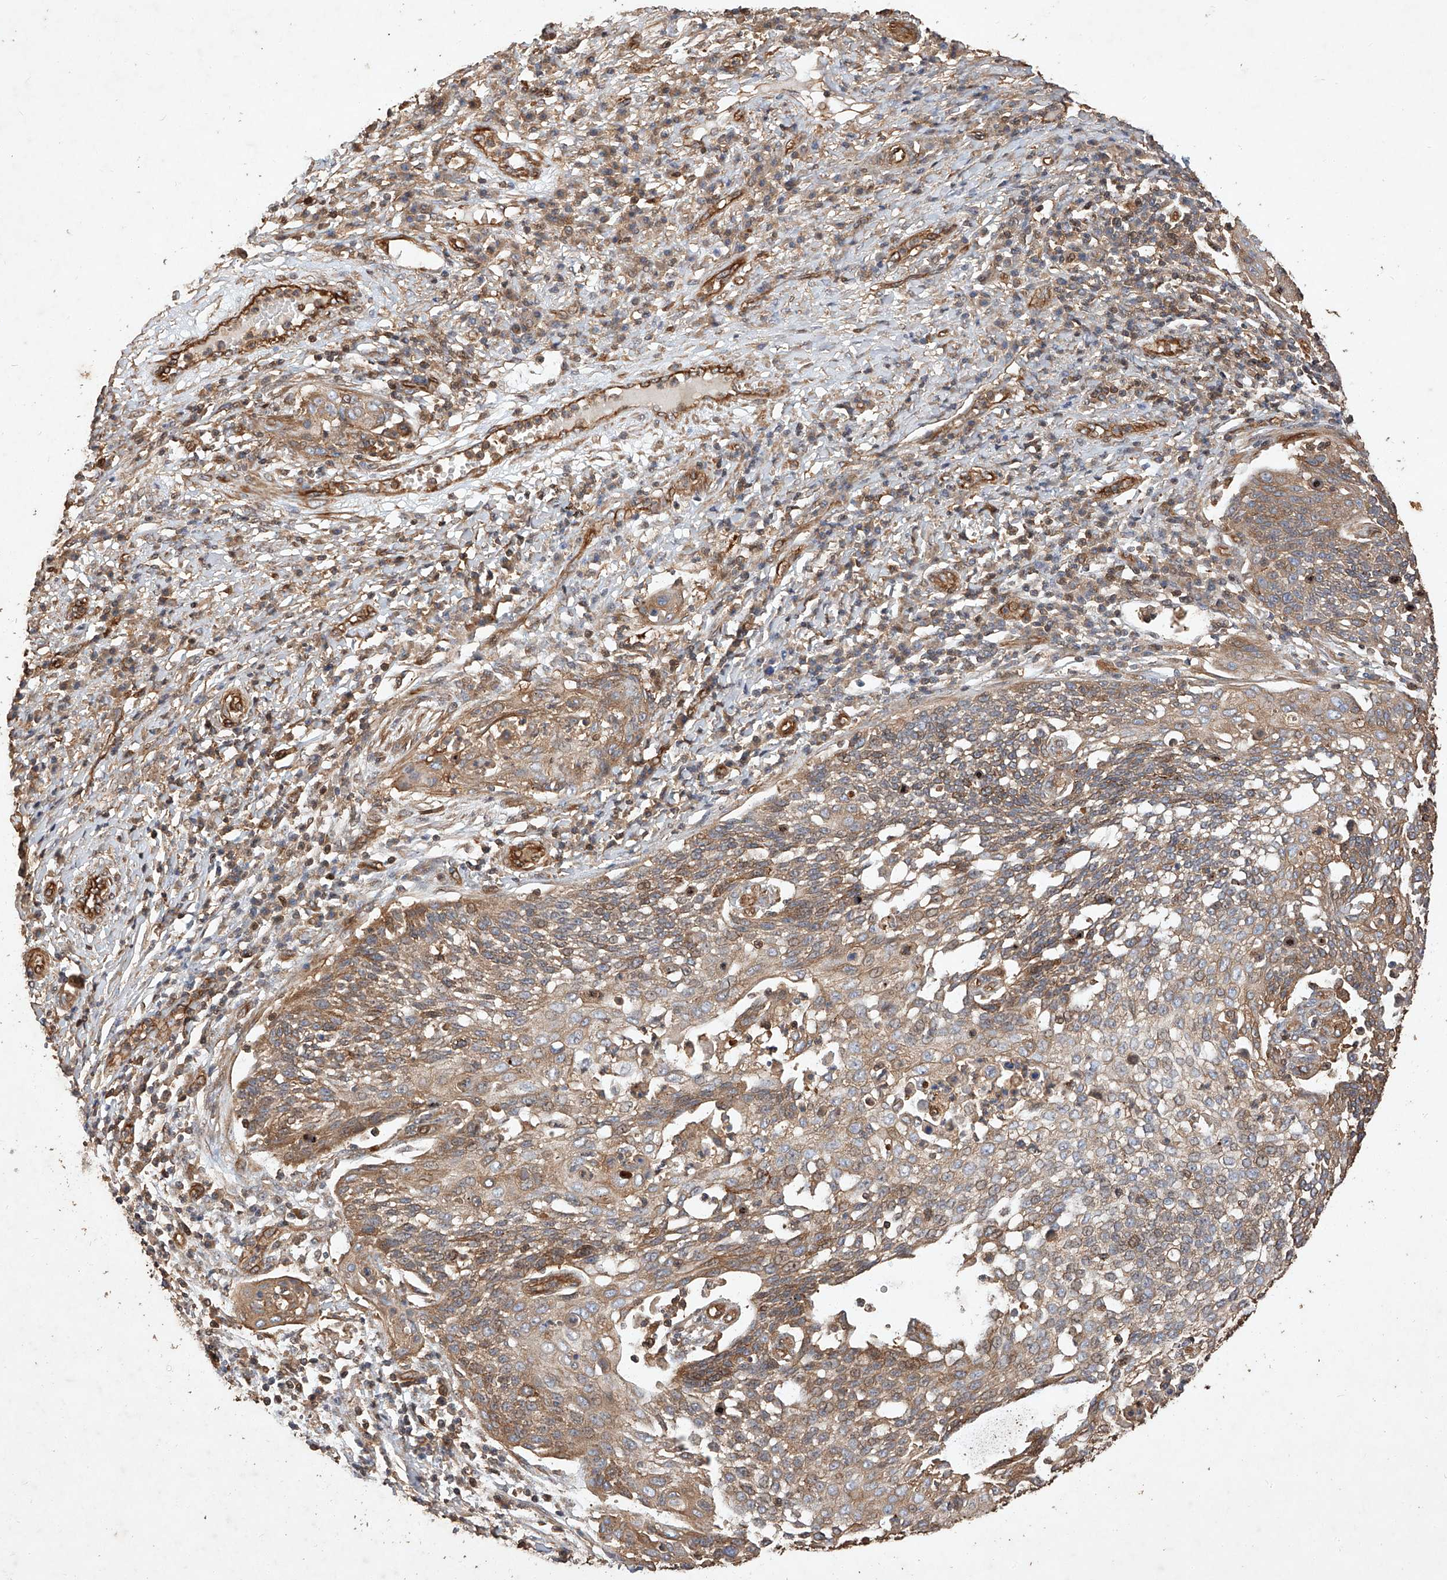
{"staining": {"intensity": "moderate", "quantity": ">75%", "location": "cytoplasmic/membranous"}, "tissue": "cervical cancer", "cell_type": "Tumor cells", "image_type": "cancer", "snomed": [{"axis": "morphology", "description": "Squamous cell carcinoma, NOS"}, {"axis": "topography", "description": "Cervix"}], "caption": "Immunohistochemistry (IHC) (DAB) staining of squamous cell carcinoma (cervical) reveals moderate cytoplasmic/membranous protein positivity in approximately >75% of tumor cells.", "gene": "GHDC", "patient": {"sex": "female", "age": 34}}